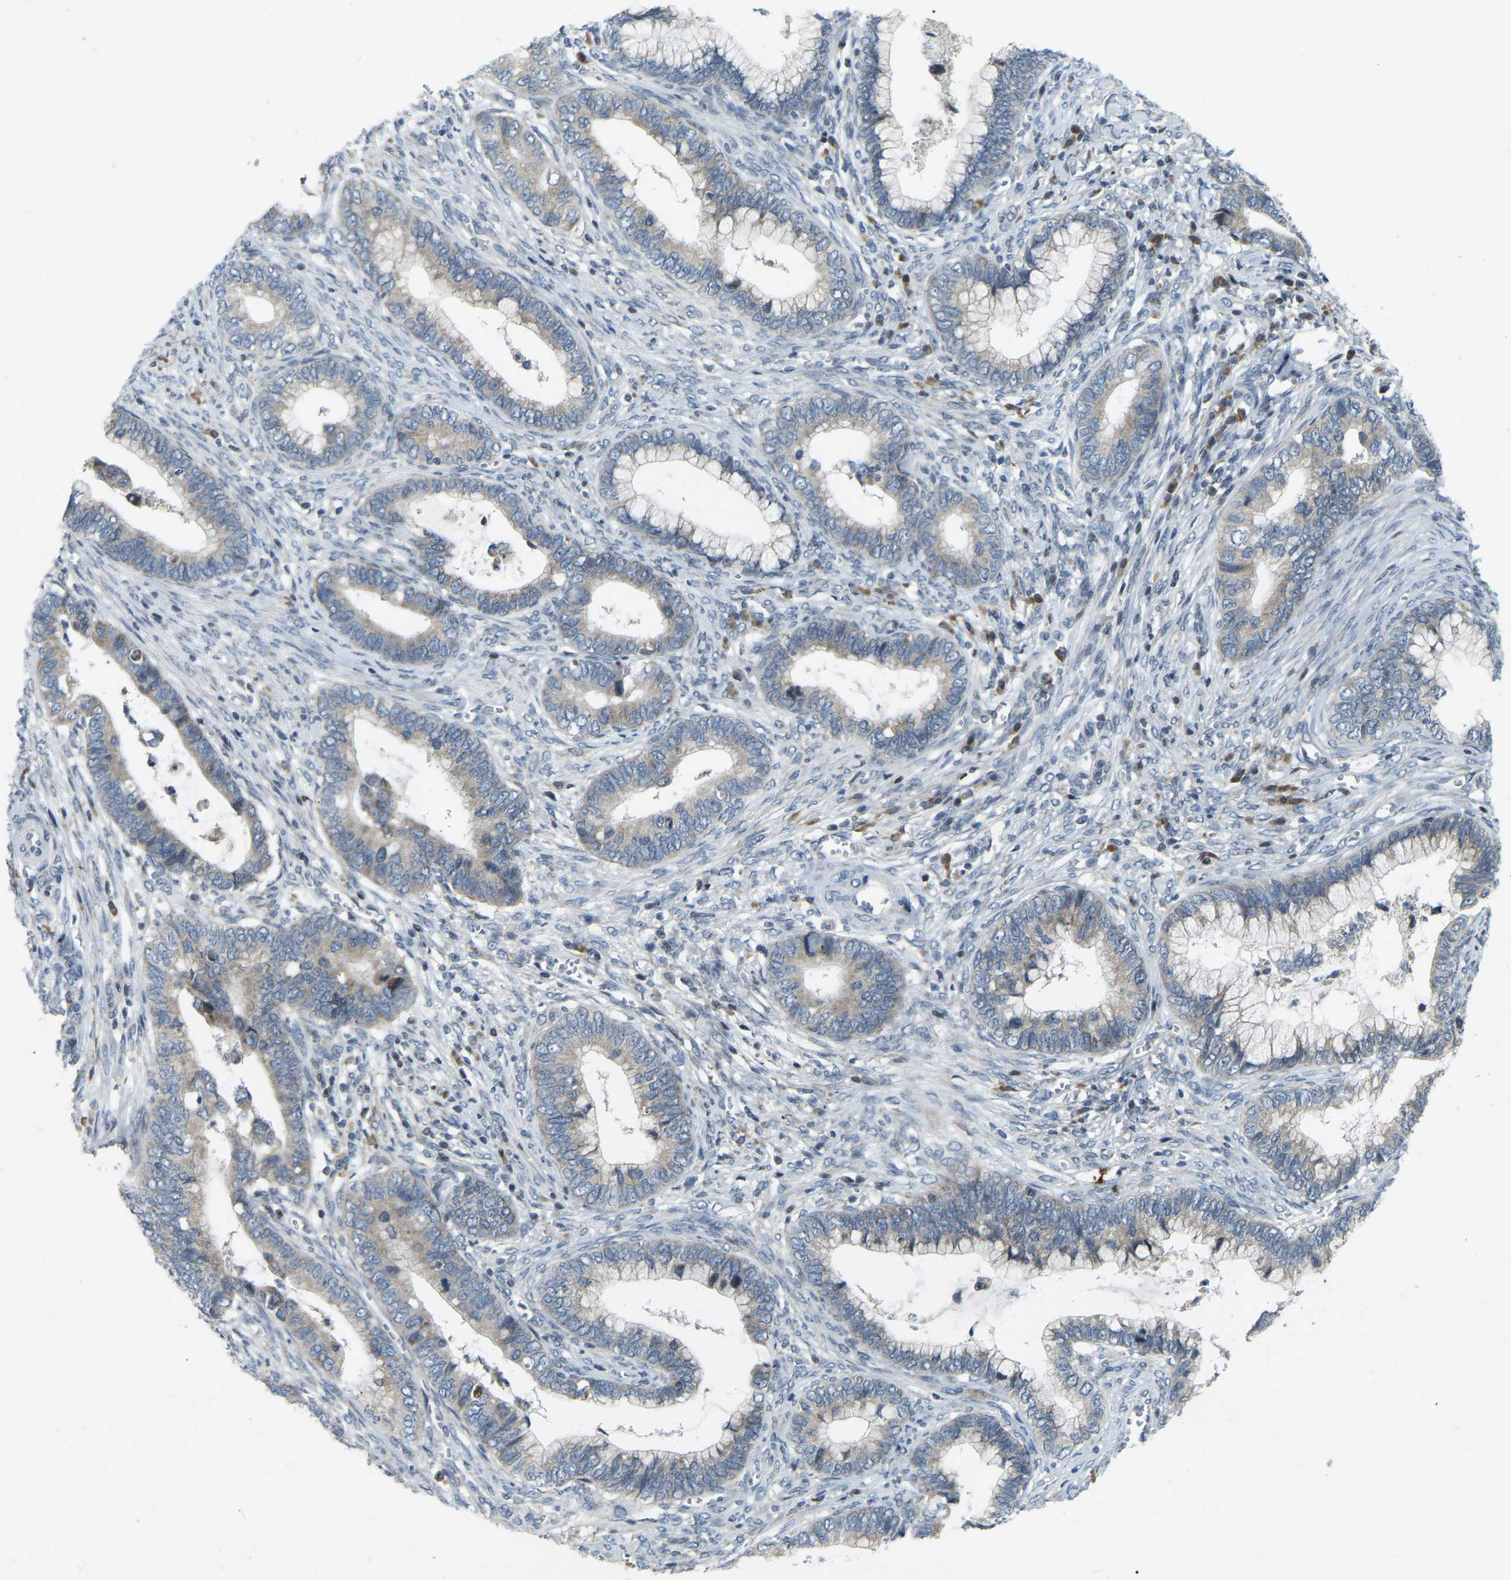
{"staining": {"intensity": "weak", "quantity": ">75%", "location": "cytoplasmic/membranous"}, "tissue": "cervical cancer", "cell_type": "Tumor cells", "image_type": "cancer", "snomed": [{"axis": "morphology", "description": "Adenocarcinoma, NOS"}, {"axis": "topography", "description": "Cervix"}], "caption": "Human adenocarcinoma (cervical) stained for a protein (brown) reveals weak cytoplasmic/membranous positive positivity in about >75% of tumor cells.", "gene": "PARL", "patient": {"sex": "female", "age": 44}}